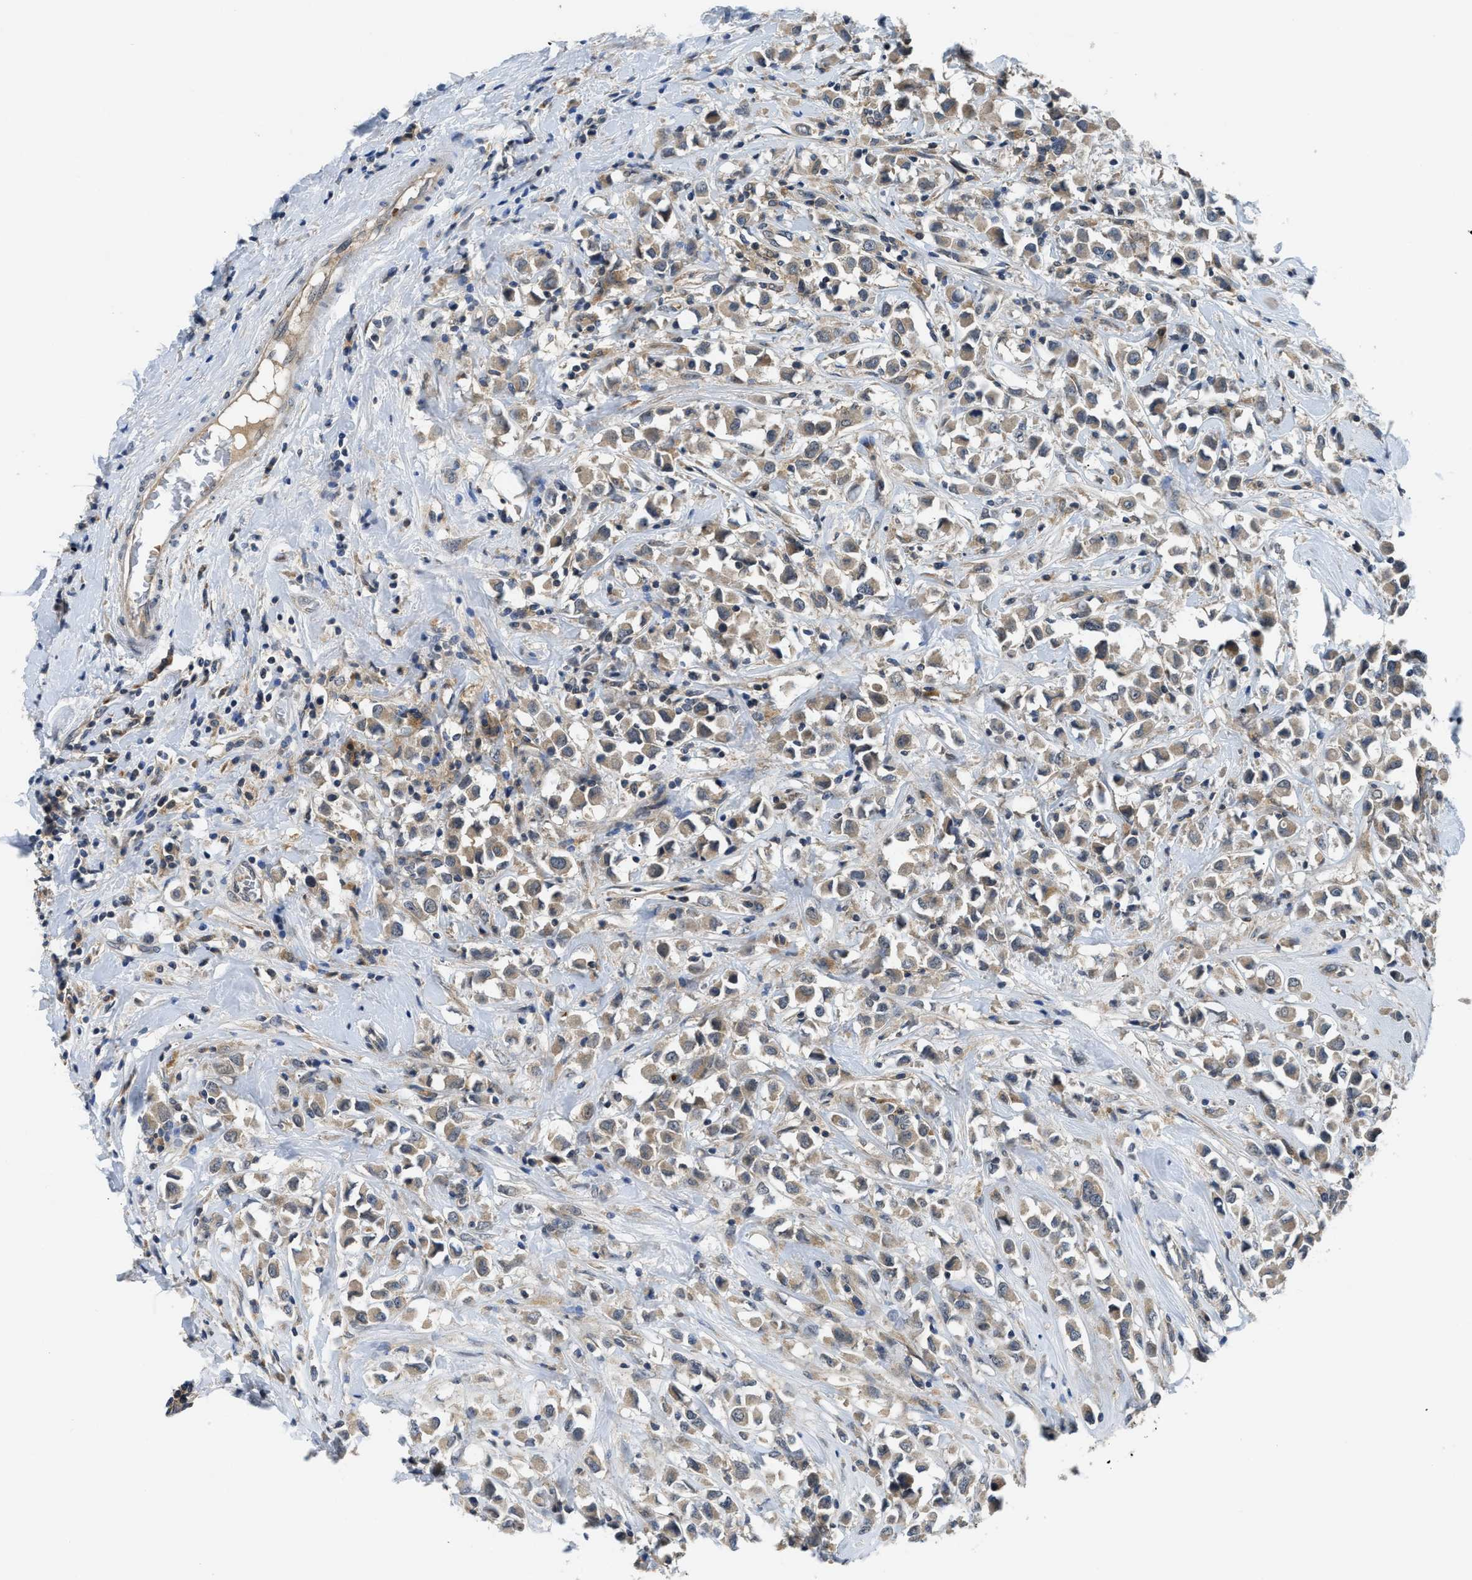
{"staining": {"intensity": "weak", "quantity": ">75%", "location": "cytoplasmic/membranous"}, "tissue": "breast cancer", "cell_type": "Tumor cells", "image_type": "cancer", "snomed": [{"axis": "morphology", "description": "Duct carcinoma"}, {"axis": "topography", "description": "Breast"}], "caption": "Protein expression by IHC displays weak cytoplasmic/membranous staining in approximately >75% of tumor cells in breast cancer (infiltrating ductal carcinoma).", "gene": "PDE7A", "patient": {"sex": "female", "age": 61}}